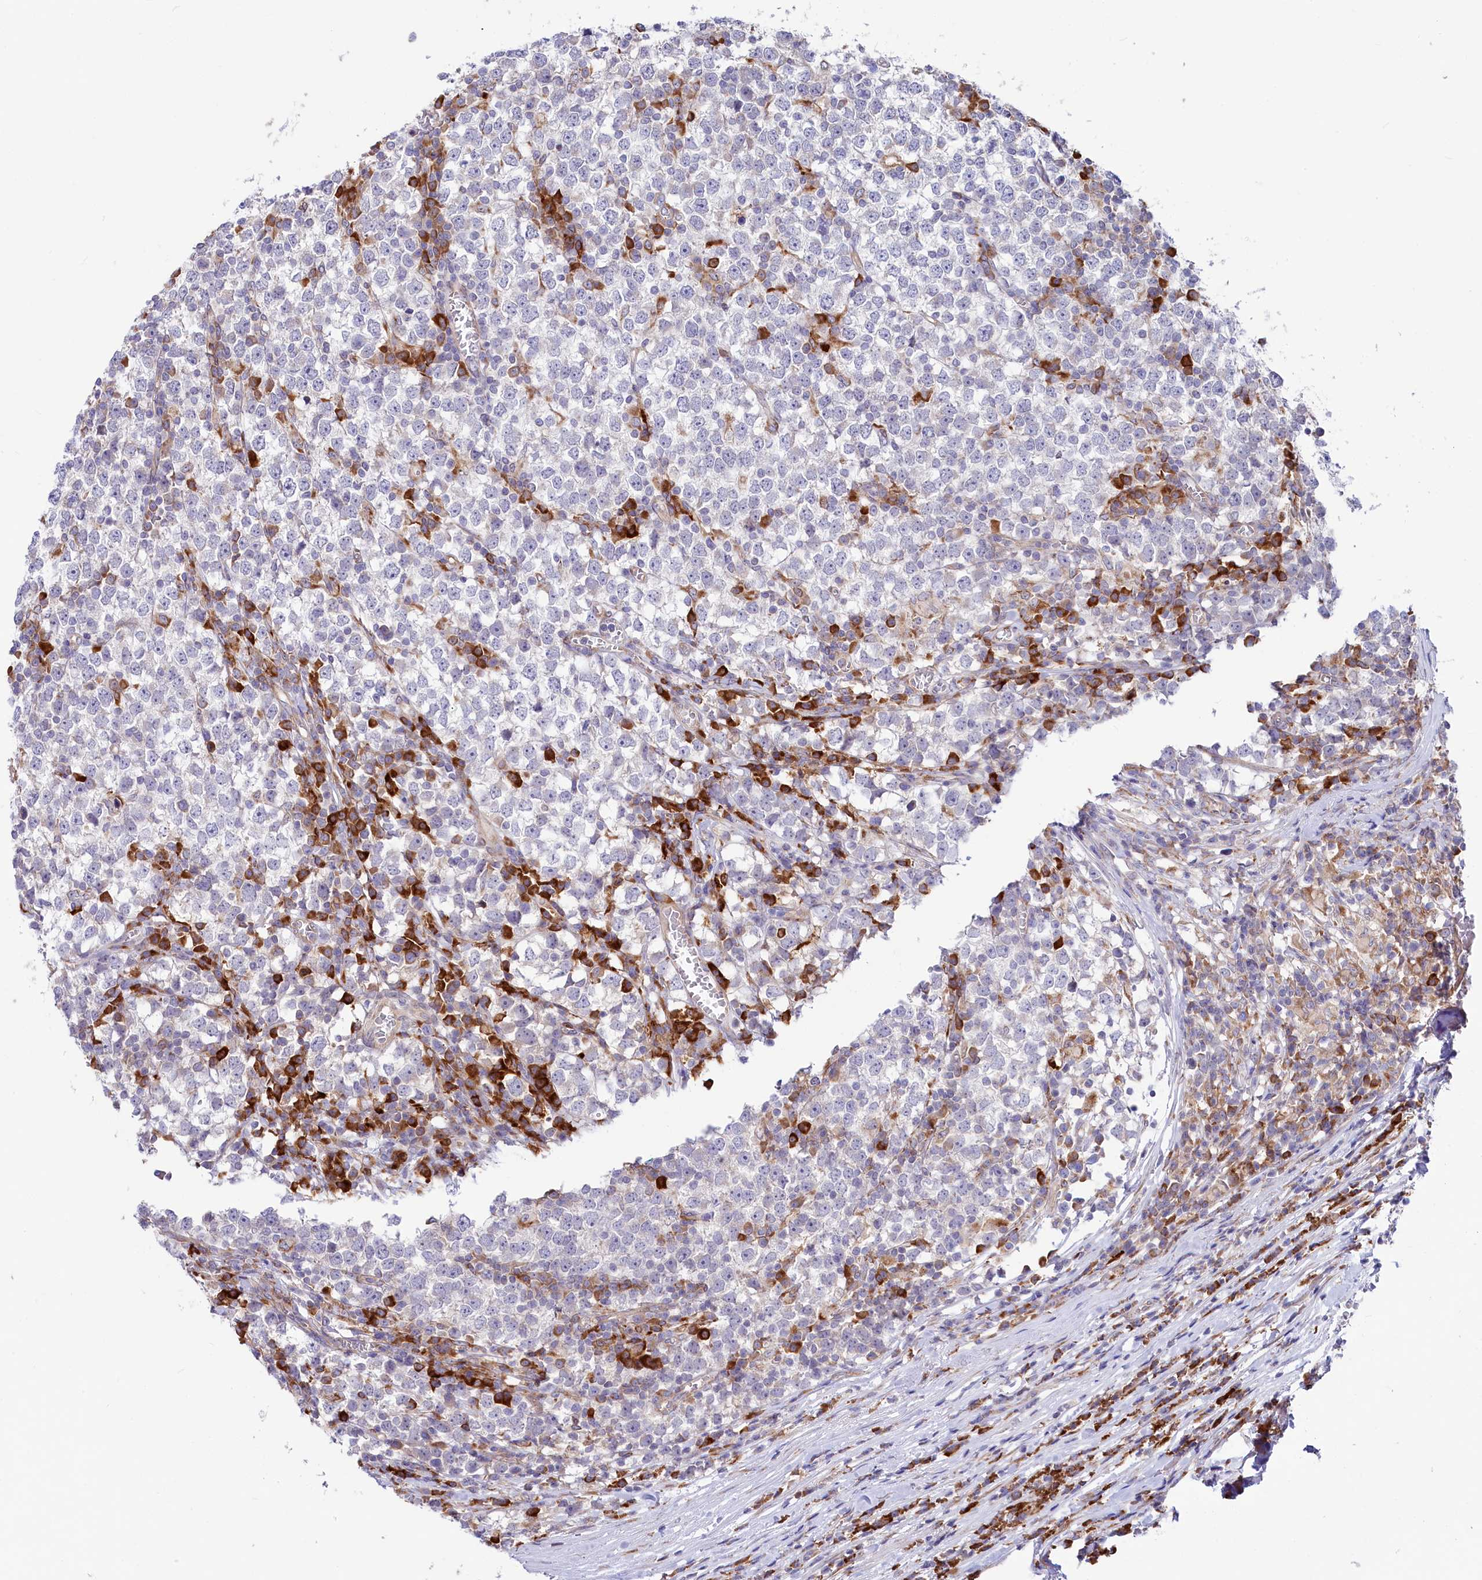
{"staining": {"intensity": "negative", "quantity": "none", "location": "none"}, "tissue": "testis cancer", "cell_type": "Tumor cells", "image_type": "cancer", "snomed": [{"axis": "morphology", "description": "Seminoma, NOS"}, {"axis": "topography", "description": "Testis"}], "caption": "Human testis cancer stained for a protein using IHC shows no positivity in tumor cells.", "gene": "CHID1", "patient": {"sex": "male", "age": 65}}